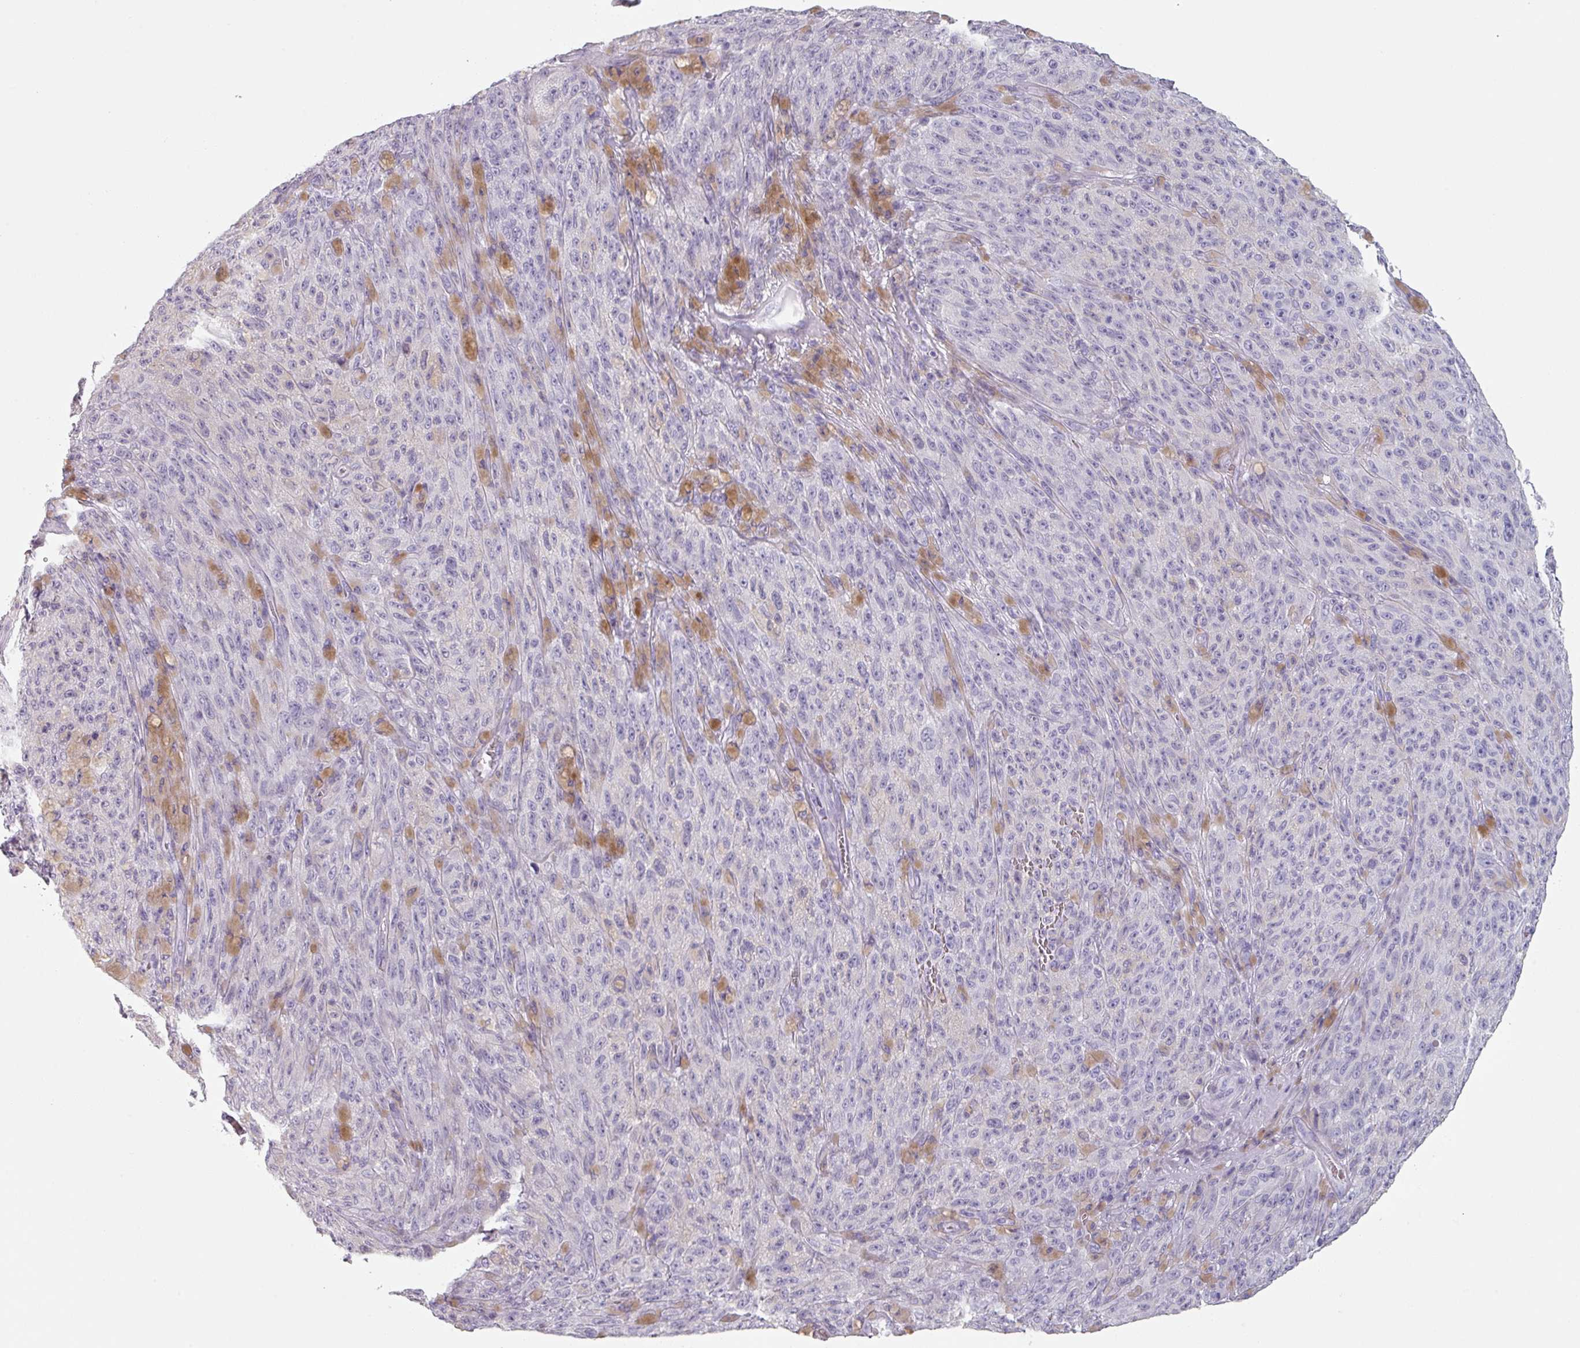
{"staining": {"intensity": "negative", "quantity": "none", "location": "none"}, "tissue": "melanoma", "cell_type": "Tumor cells", "image_type": "cancer", "snomed": [{"axis": "morphology", "description": "Malignant melanoma, NOS"}, {"axis": "topography", "description": "Skin"}], "caption": "Human malignant melanoma stained for a protein using immunohistochemistry demonstrates no positivity in tumor cells.", "gene": "SLC35G2", "patient": {"sex": "female", "age": 82}}